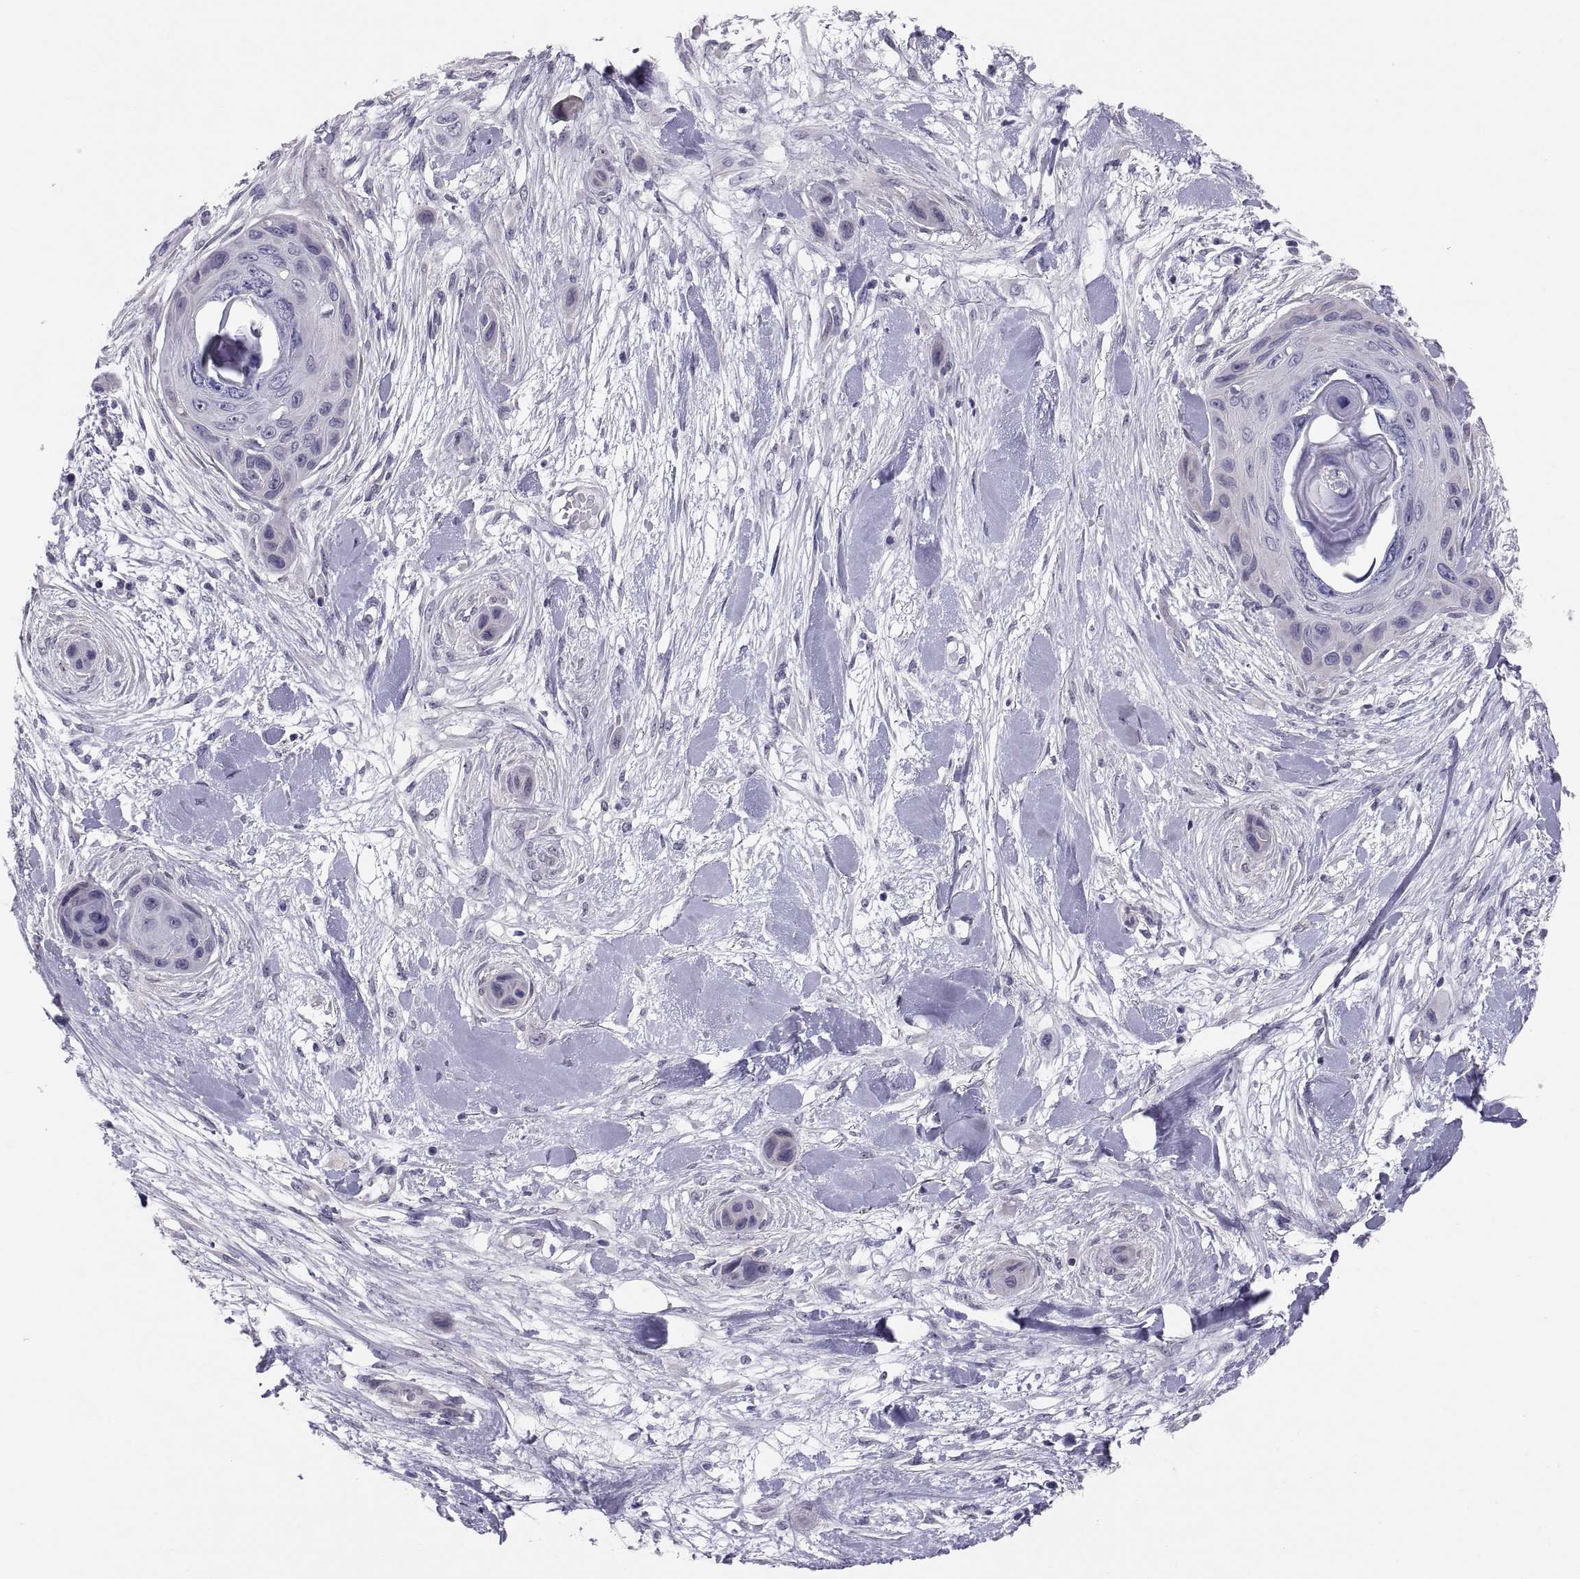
{"staining": {"intensity": "negative", "quantity": "none", "location": "none"}, "tissue": "skin cancer", "cell_type": "Tumor cells", "image_type": "cancer", "snomed": [{"axis": "morphology", "description": "Squamous cell carcinoma, NOS"}, {"axis": "topography", "description": "Skin"}], "caption": "Tumor cells show no significant positivity in squamous cell carcinoma (skin).", "gene": "FAM170A", "patient": {"sex": "male", "age": 82}}